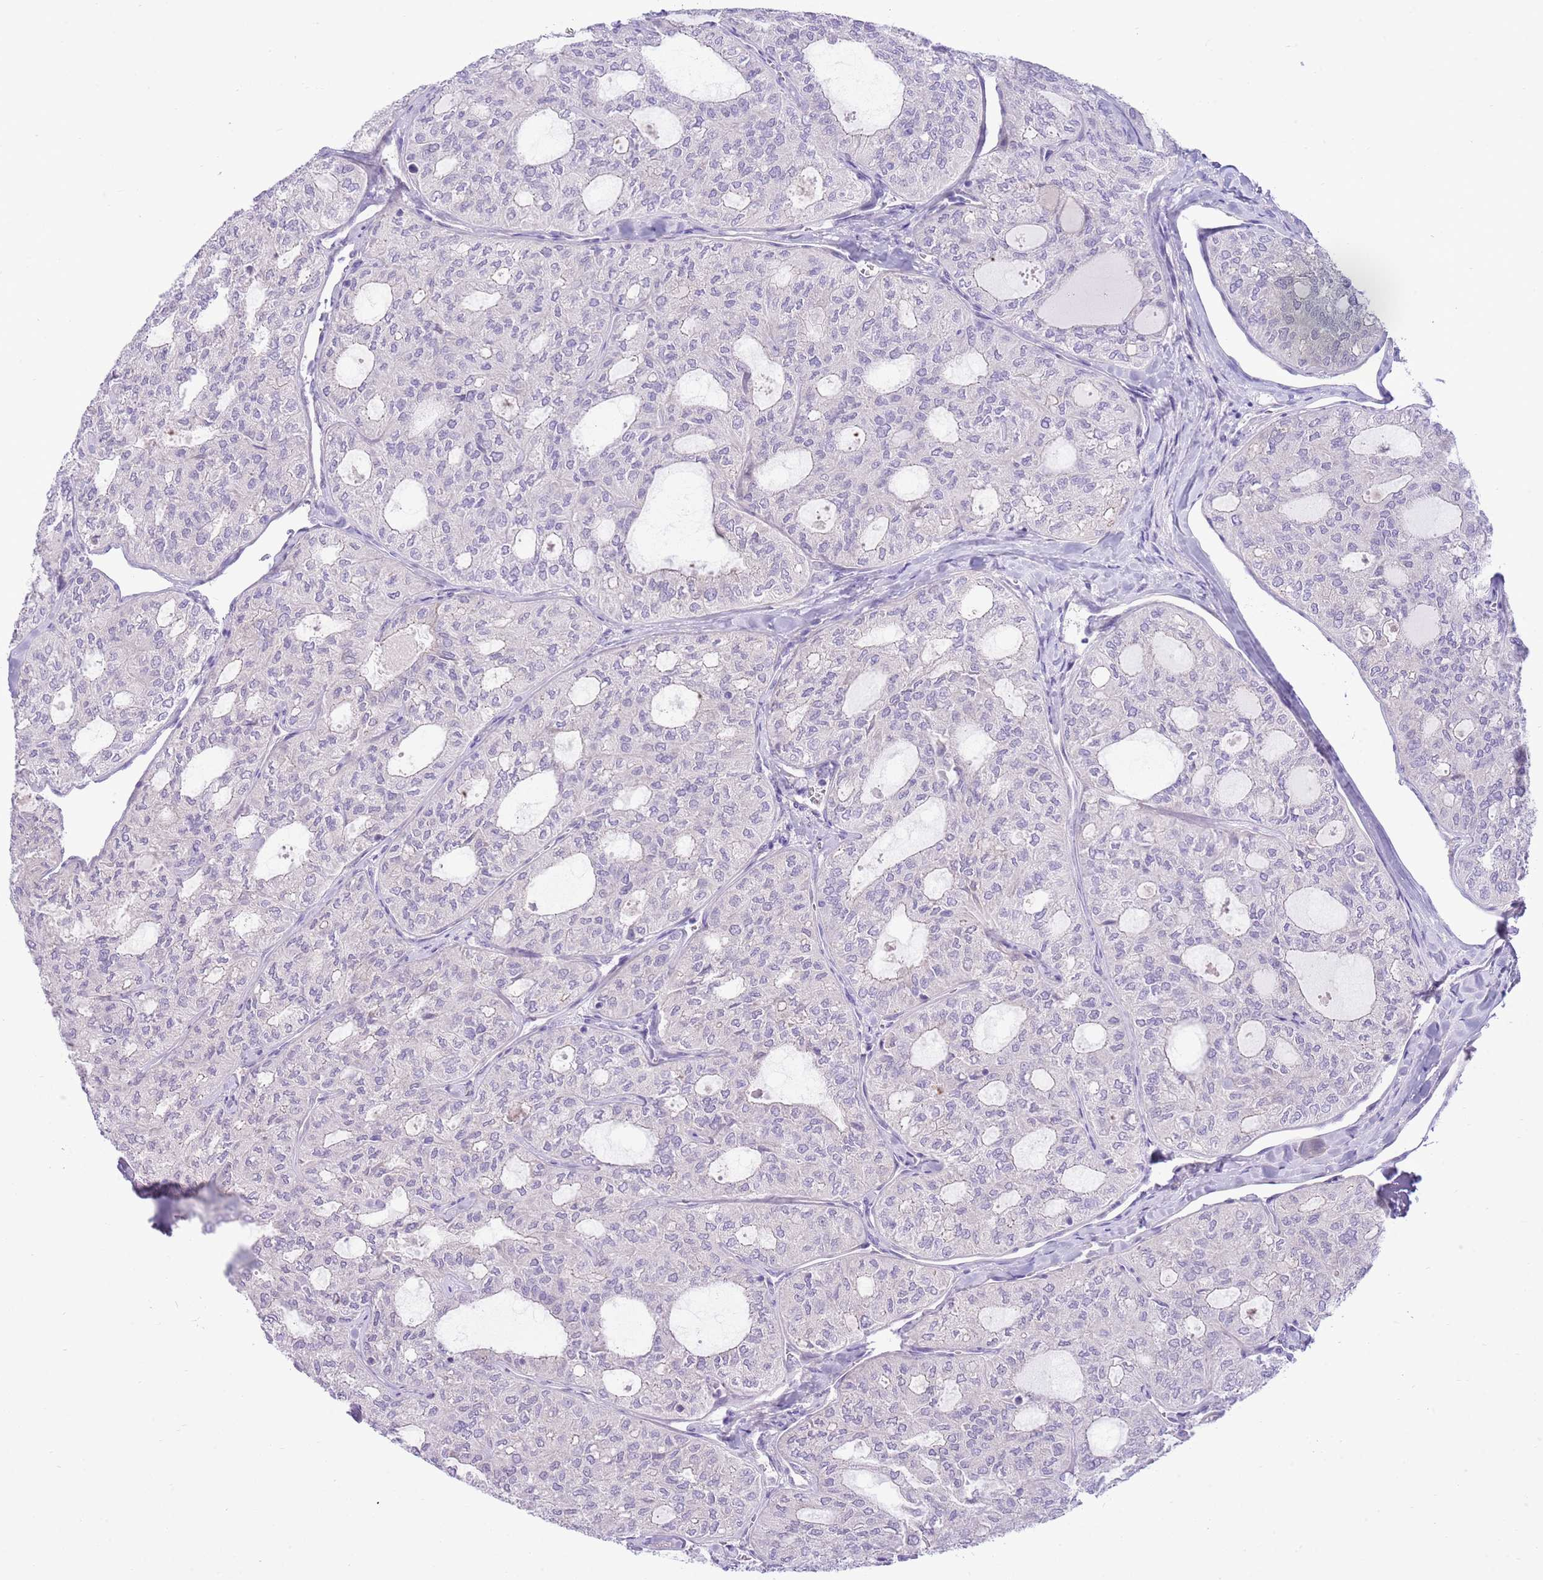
{"staining": {"intensity": "negative", "quantity": "none", "location": "none"}, "tissue": "thyroid cancer", "cell_type": "Tumor cells", "image_type": "cancer", "snomed": [{"axis": "morphology", "description": "Follicular adenoma carcinoma, NOS"}, {"axis": "topography", "description": "Thyroid gland"}], "caption": "DAB immunohistochemical staining of human thyroid cancer demonstrates no significant expression in tumor cells.", "gene": "ZC4H2", "patient": {"sex": "male", "age": 75}}